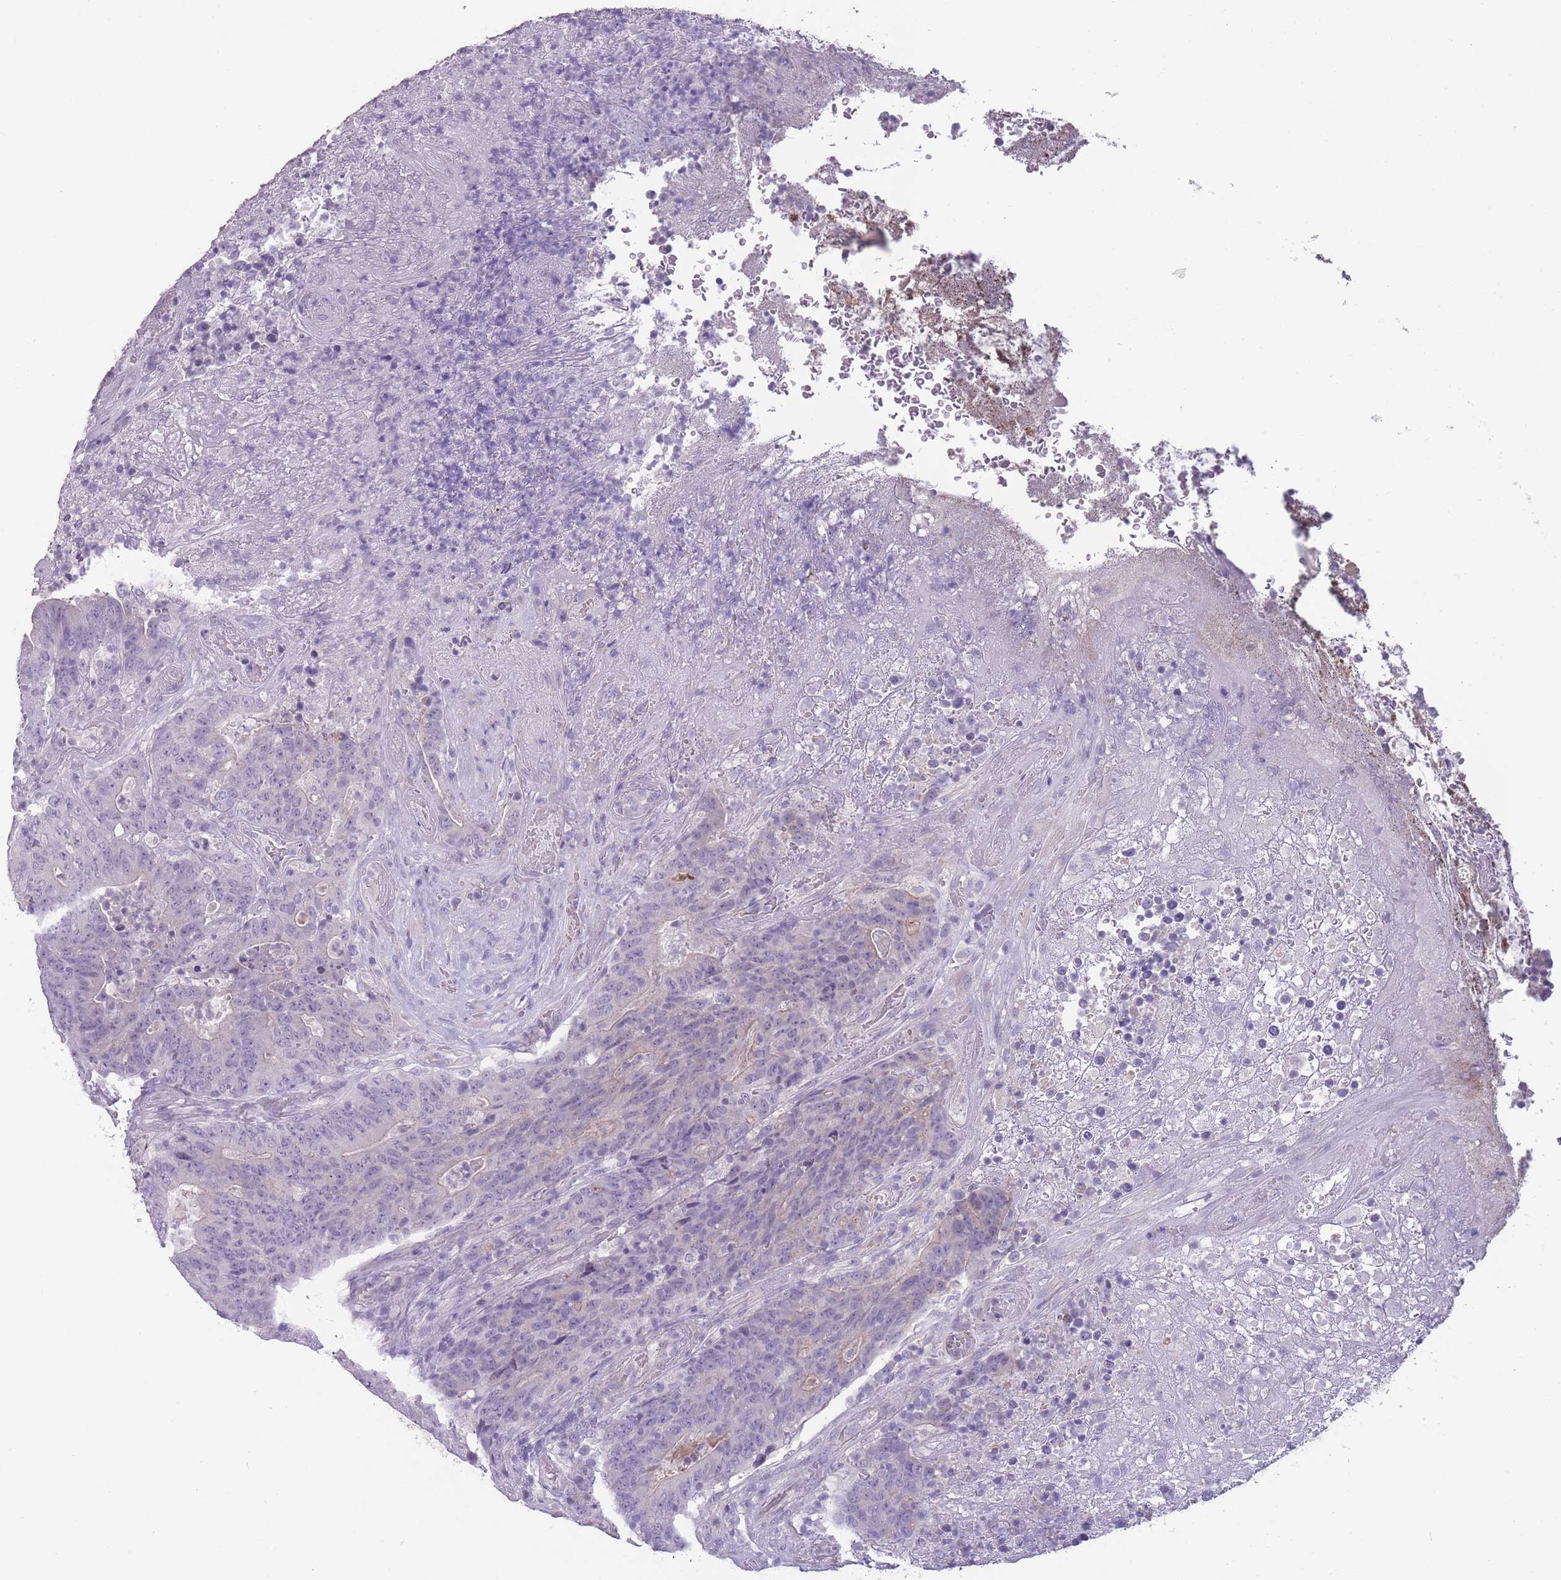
{"staining": {"intensity": "negative", "quantity": "none", "location": "none"}, "tissue": "colorectal cancer", "cell_type": "Tumor cells", "image_type": "cancer", "snomed": [{"axis": "morphology", "description": "Adenocarcinoma, NOS"}, {"axis": "topography", "description": "Colon"}], "caption": "DAB immunohistochemical staining of human colorectal cancer demonstrates no significant positivity in tumor cells.", "gene": "DCANP1", "patient": {"sex": "female", "age": 75}}